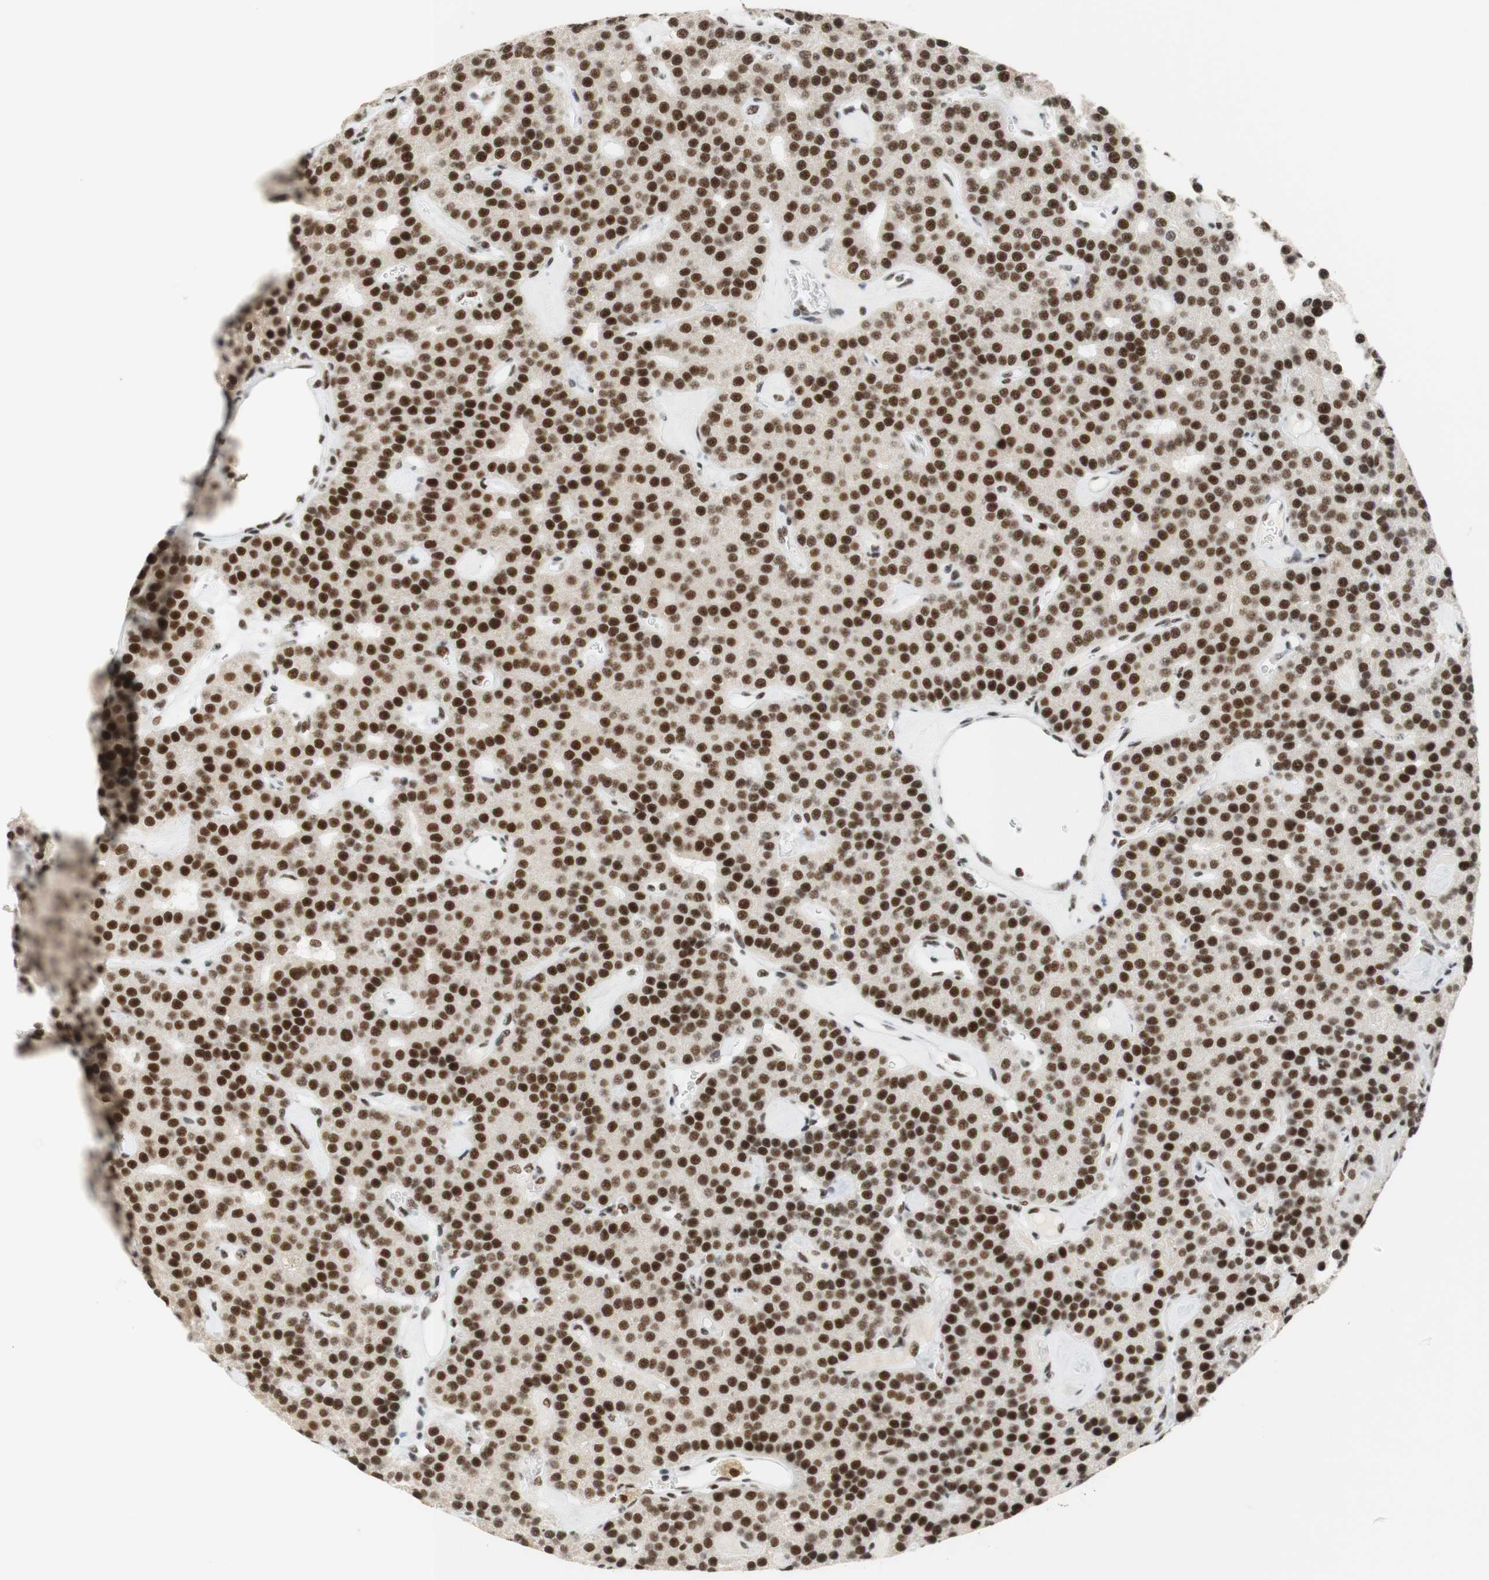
{"staining": {"intensity": "strong", "quantity": ">75%", "location": "nuclear"}, "tissue": "parathyroid gland", "cell_type": "Glandular cells", "image_type": "normal", "snomed": [{"axis": "morphology", "description": "Normal tissue, NOS"}, {"axis": "morphology", "description": "Adenoma, NOS"}, {"axis": "topography", "description": "Parathyroid gland"}], "caption": "The image exhibits a brown stain indicating the presence of a protein in the nuclear of glandular cells in parathyroid gland.", "gene": "RNF20", "patient": {"sex": "female", "age": 86}}